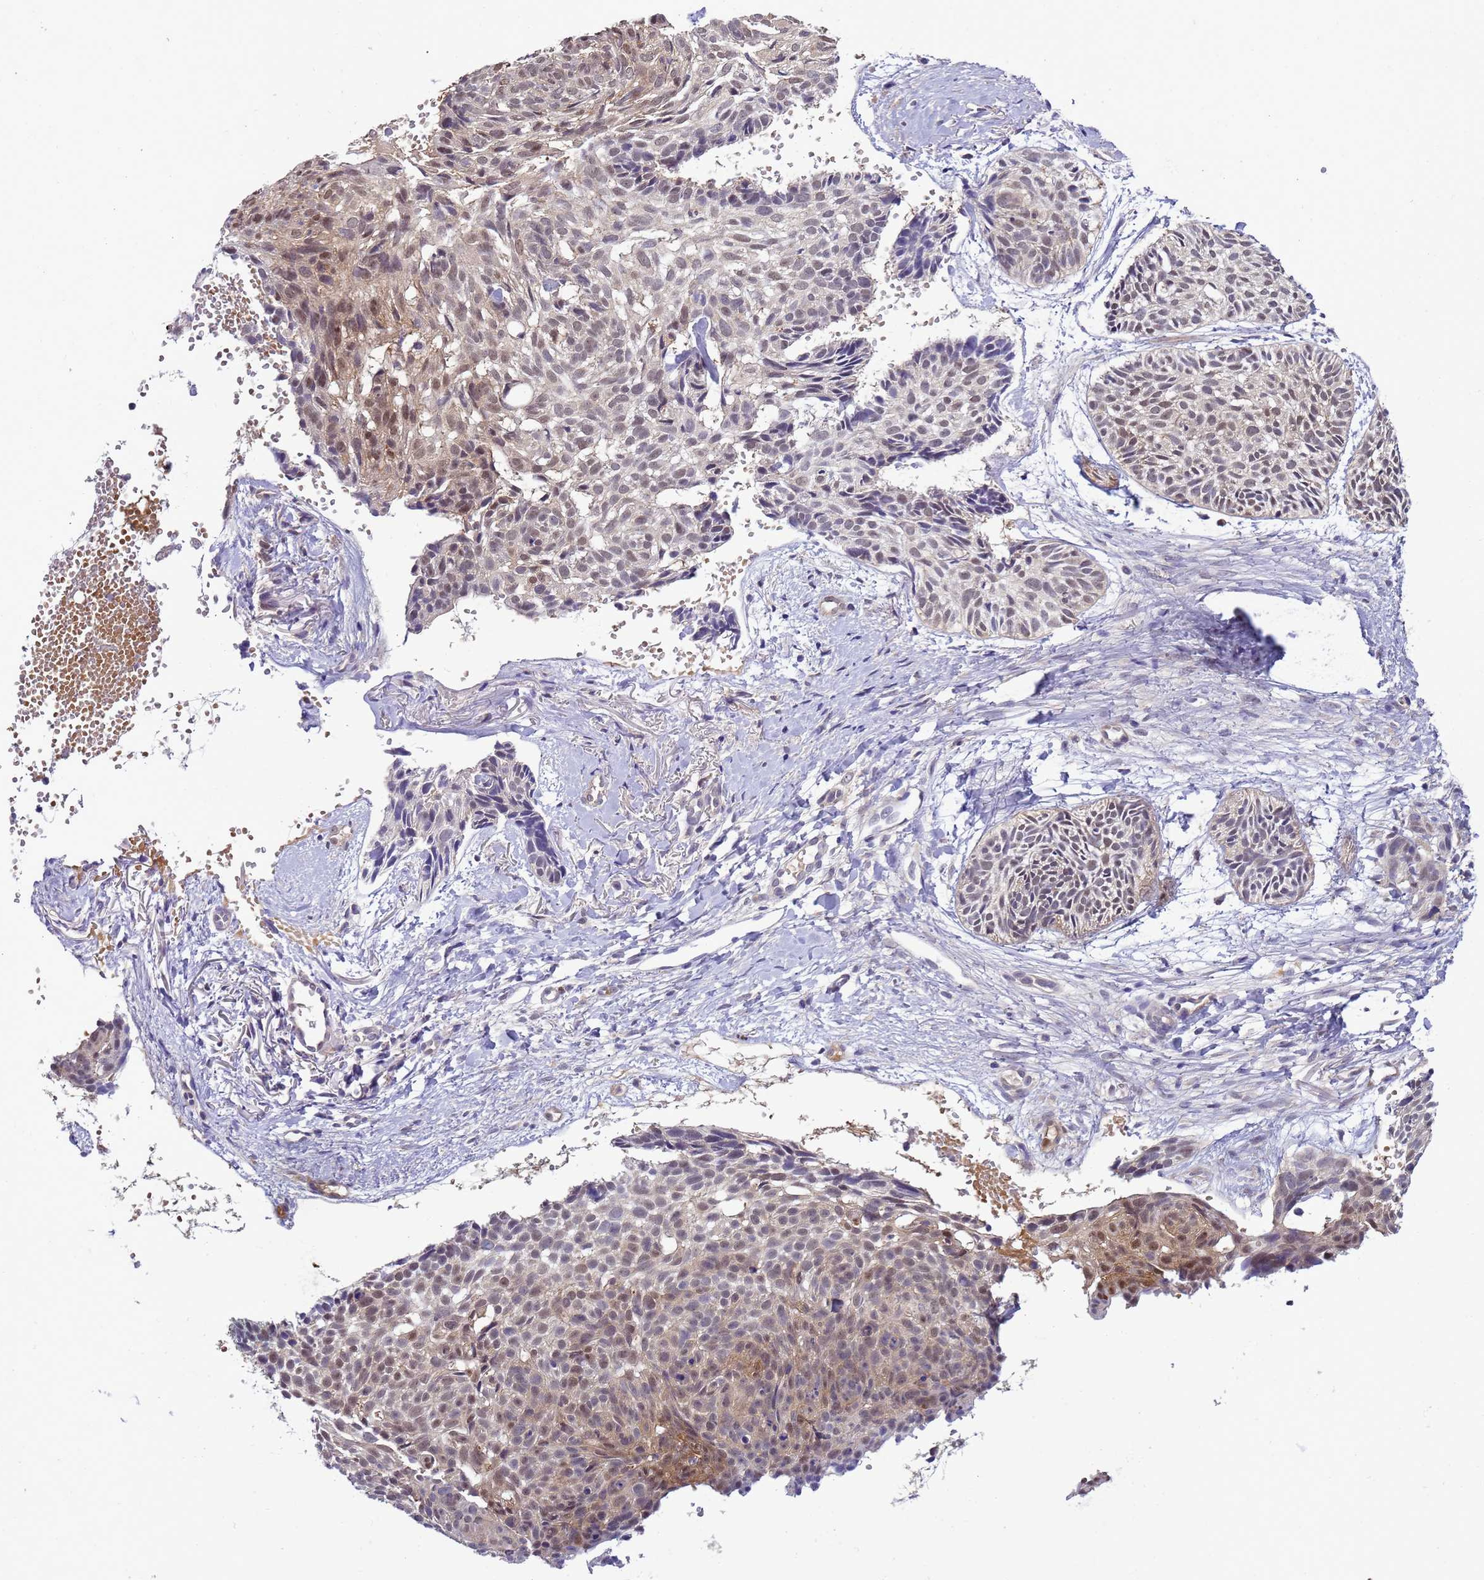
{"staining": {"intensity": "moderate", "quantity": "25%-75%", "location": "nuclear"}, "tissue": "skin cancer", "cell_type": "Tumor cells", "image_type": "cancer", "snomed": [{"axis": "morphology", "description": "Normal tissue, NOS"}, {"axis": "morphology", "description": "Basal cell carcinoma"}, {"axis": "topography", "description": "Skin"}], "caption": "Immunohistochemical staining of skin cancer (basal cell carcinoma) shows medium levels of moderate nuclear positivity in about 25%-75% of tumor cells. The staining is performed using DAB (3,3'-diaminobenzidine) brown chromogen to label protein expression. The nuclei are counter-stained blue using hematoxylin.", "gene": "DDI2", "patient": {"sex": "male", "age": 66}}